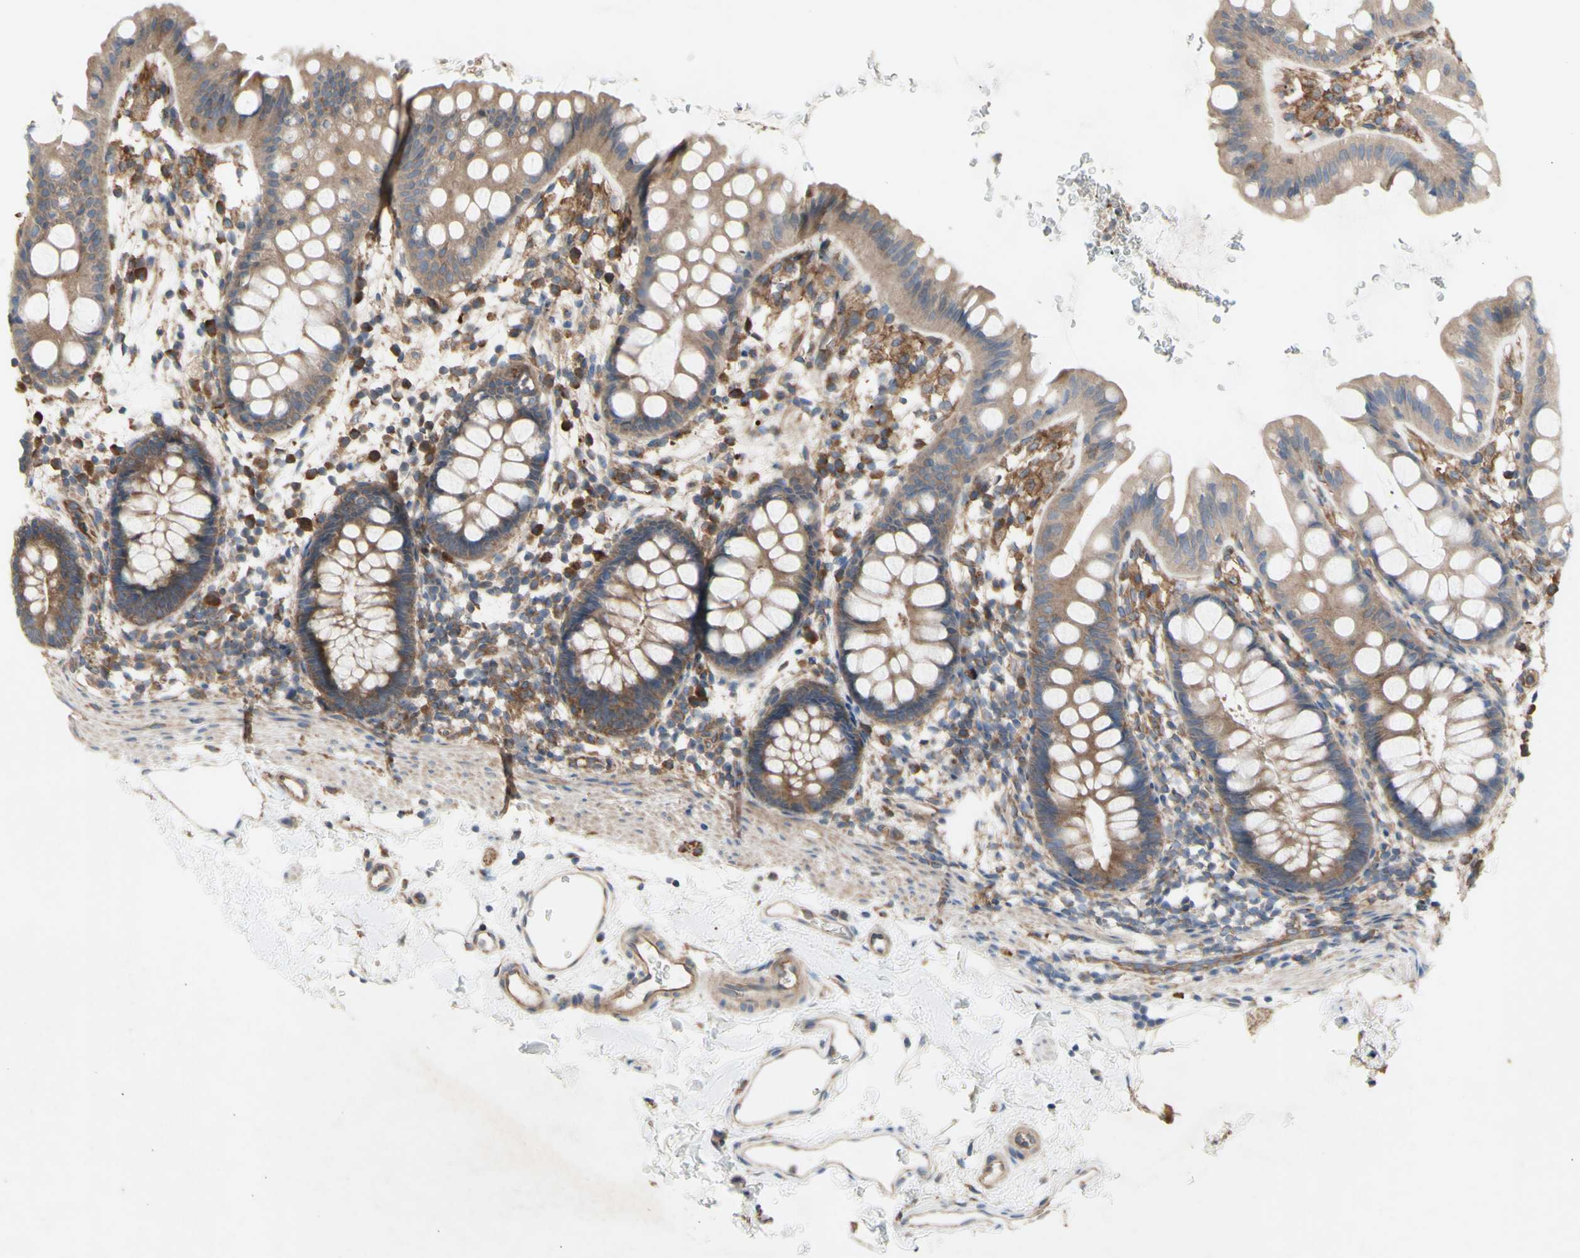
{"staining": {"intensity": "moderate", "quantity": ">75%", "location": "cytoplasmic/membranous"}, "tissue": "rectum", "cell_type": "Glandular cells", "image_type": "normal", "snomed": [{"axis": "morphology", "description": "Normal tissue, NOS"}, {"axis": "topography", "description": "Rectum"}], "caption": "This histopathology image shows IHC staining of normal rectum, with medium moderate cytoplasmic/membranous expression in about >75% of glandular cells.", "gene": "KLC1", "patient": {"sex": "female", "age": 24}}